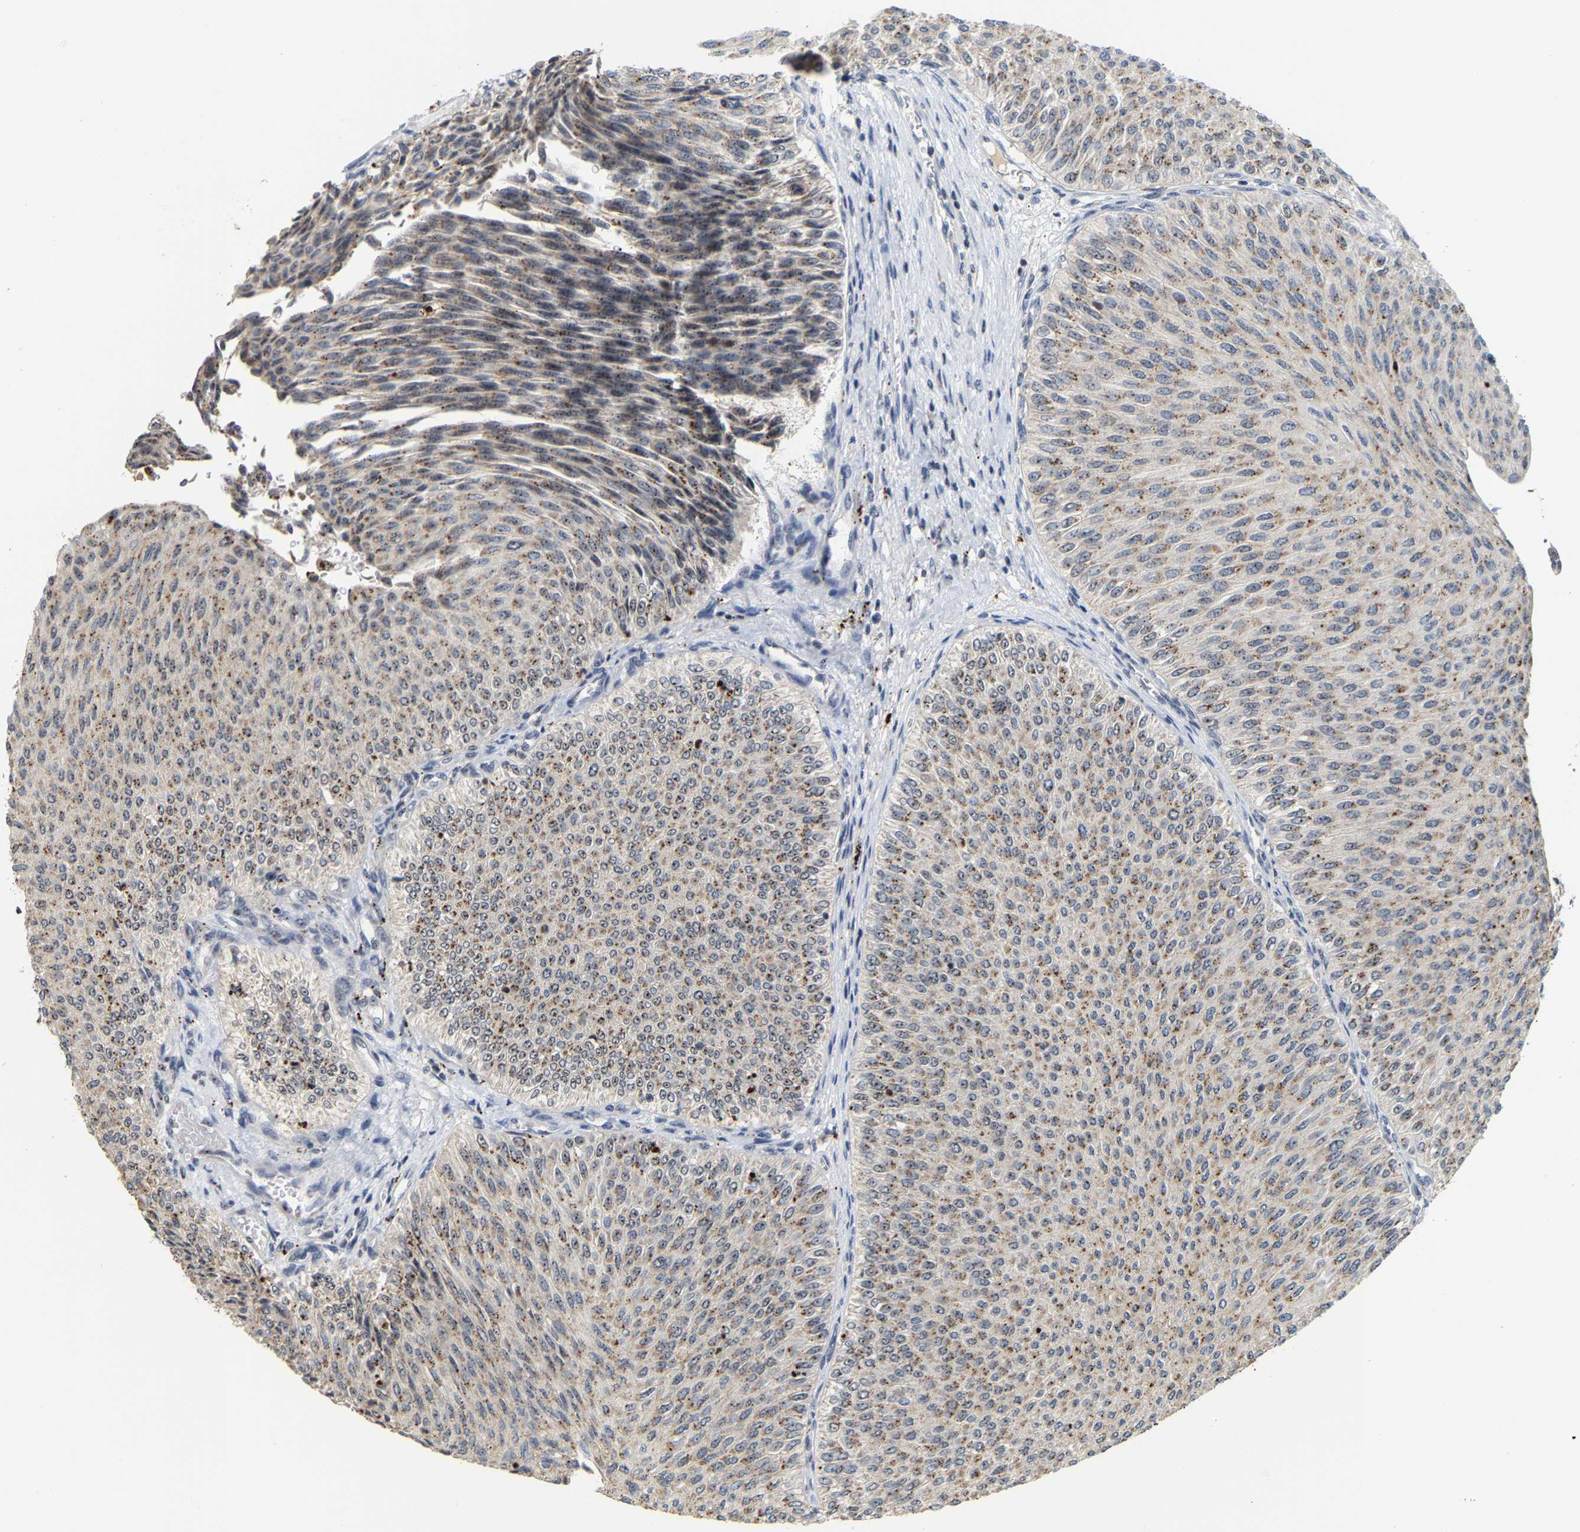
{"staining": {"intensity": "moderate", "quantity": "25%-75%", "location": "cytoplasmic/membranous"}, "tissue": "urothelial cancer", "cell_type": "Tumor cells", "image_type": "cancer", "snomed": [{"axis": "morphology", "description": "Urothelial carcinoma, Low grade"}, {"axis": "topography", "description": "Urinary bladder"}], "caption": "High-power microscopy captured an immunohistochemistry (IHC) histopathology image of urothelial cancer, revealing moderate cytoplasmic/membranous positivity in about 25%-75% of tumor cells. (Brightfield microscopy of DAB IHC at high magnification).", "gene": "NOP58", "patient": {"sex": "male", "age": 78}}